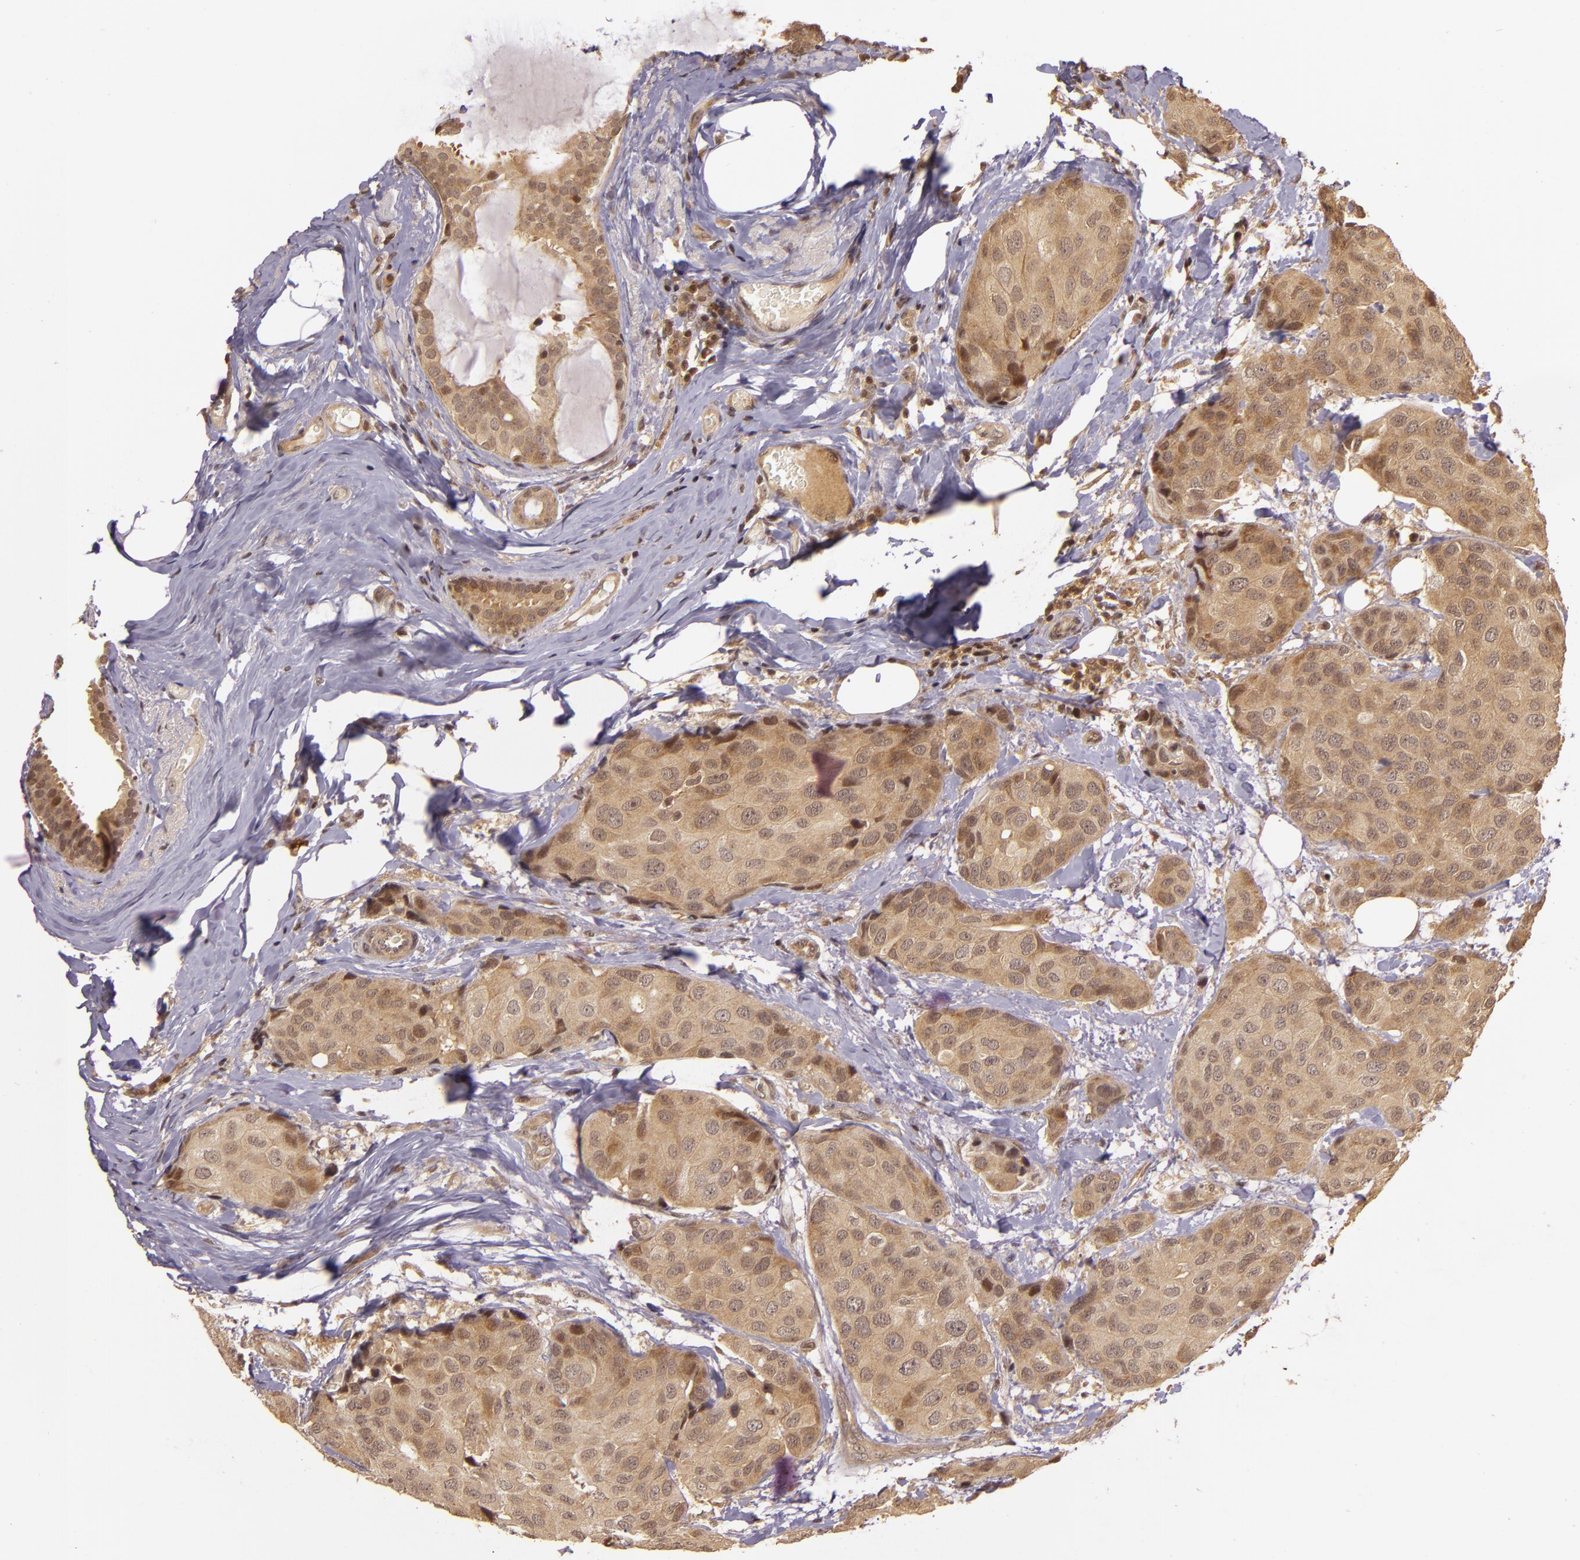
{"staining": {"intensity": "moderate", "quantity": ">75%", "location": "cytoplasmic/membranous,nuclear"}, "tissue": "breast cancer", "cell_type": "Tumor cells", "image_type": "cancer", "snomed": [{"axis": "morphology", "description": "Duct carcinoma"}, {"axis": "topography", "description": "Breast"}], "caption": "Breast cancer (infiltrating ductal carcinoma) stained with DAB (3,3'-diaminobenzidine) immunohistochemistry displays medium levels of moderate cytoplasmic/membranous and nuclear expression in approximately >75% of tumor cells. The protein of interest is stained brown, and the nuclei are stained in blue (DAB IHC with brightfield microscopy, high magnification).", "gene": "TXNRD2", "patient": {"sex": "female", "age": 68}}